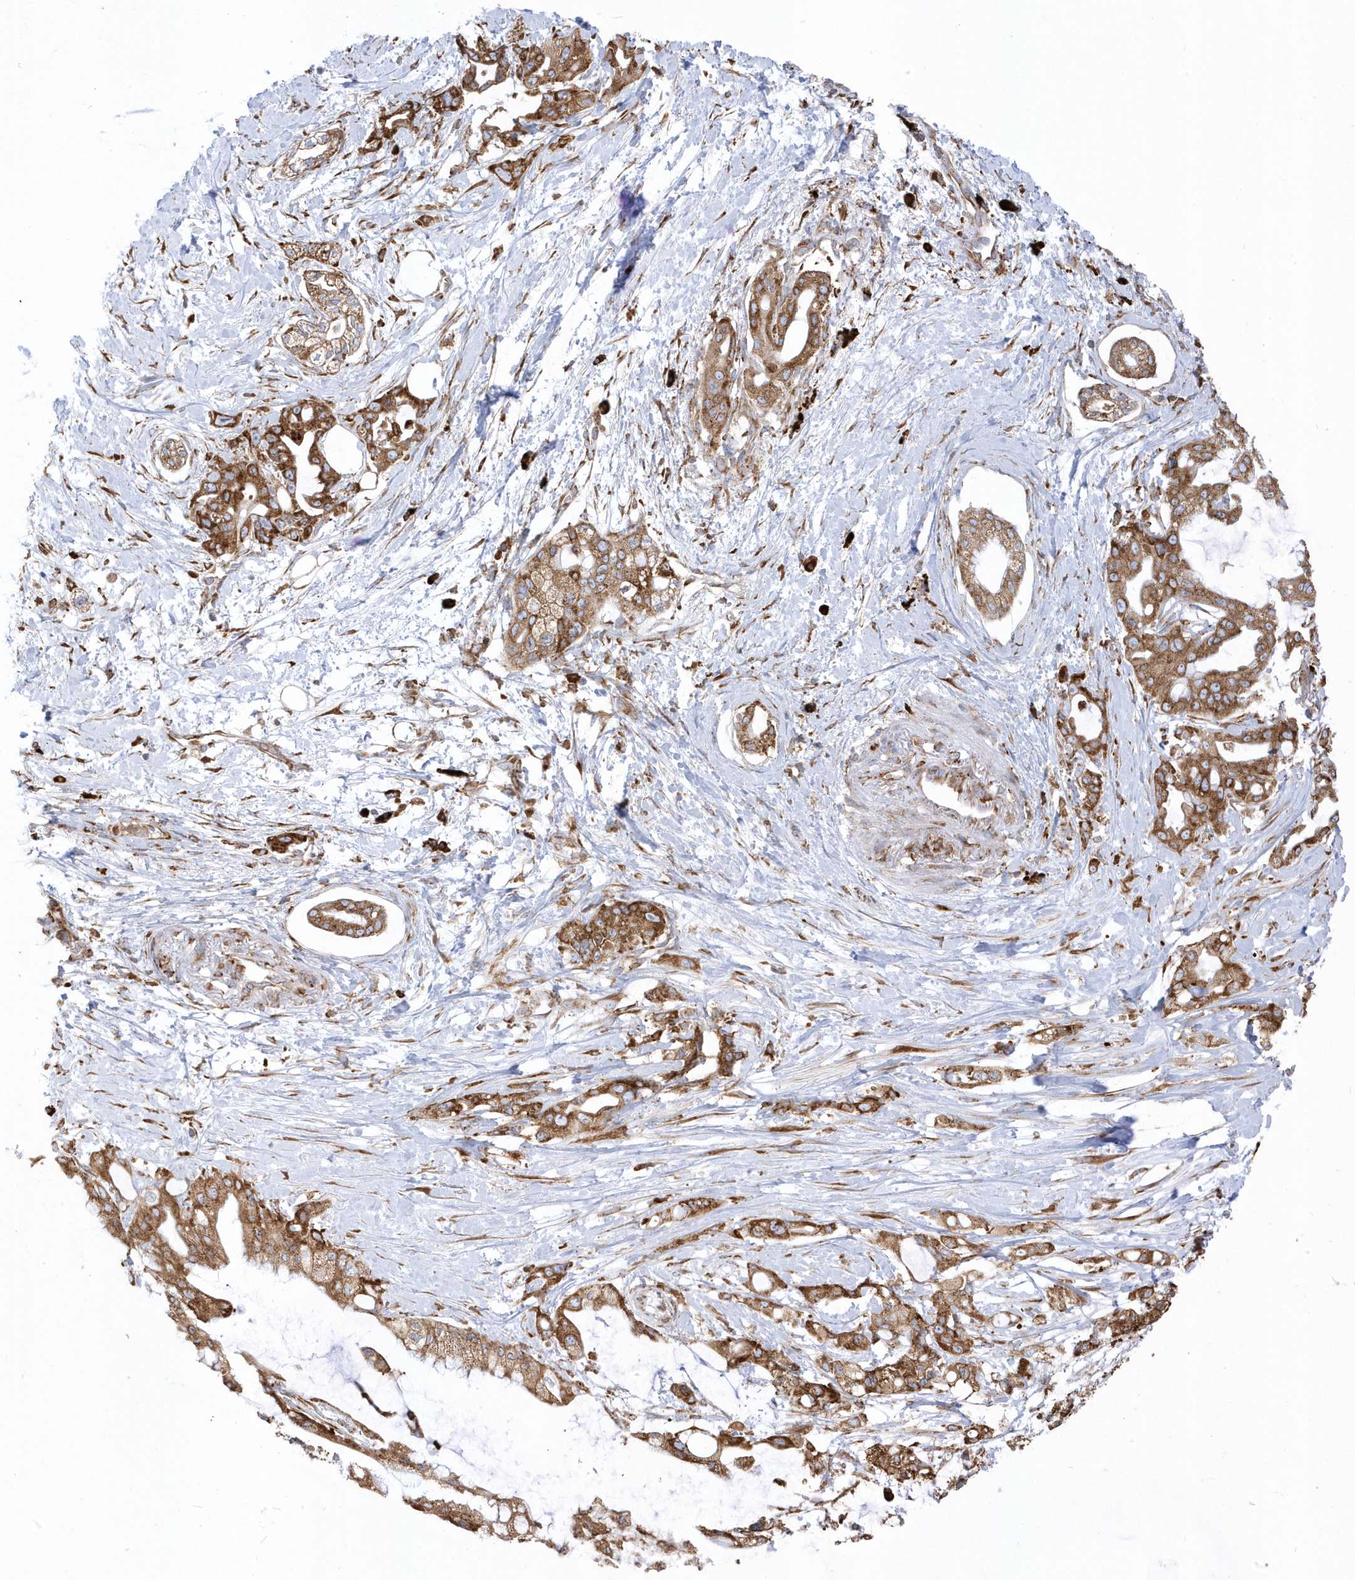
{"staining": {"intensity": "strong", "quantity": ">75%", "location": "cytoplasmic/membranous"}, "tissue": "pancreatic cancer", "cell_type": "Tumor cells", "image_type": "cancer", "snomed": [{"axis": "morphology", "description": "Adenocarcinoma, NOS"}, {"axis": "topography", "description": "Pancreas"}], "caption": "Immunohistochemistry (DAB) staining of human pancreatic cancer (adenocarcinoma) demonstrates strong cytoplasmic/membranous protein staining in approximately >75% of tumor cells. (IHC, brightfield microscopy, high magnification).", "gene": "PDIA6", "patient": {"sex": "male", "age": 68}}